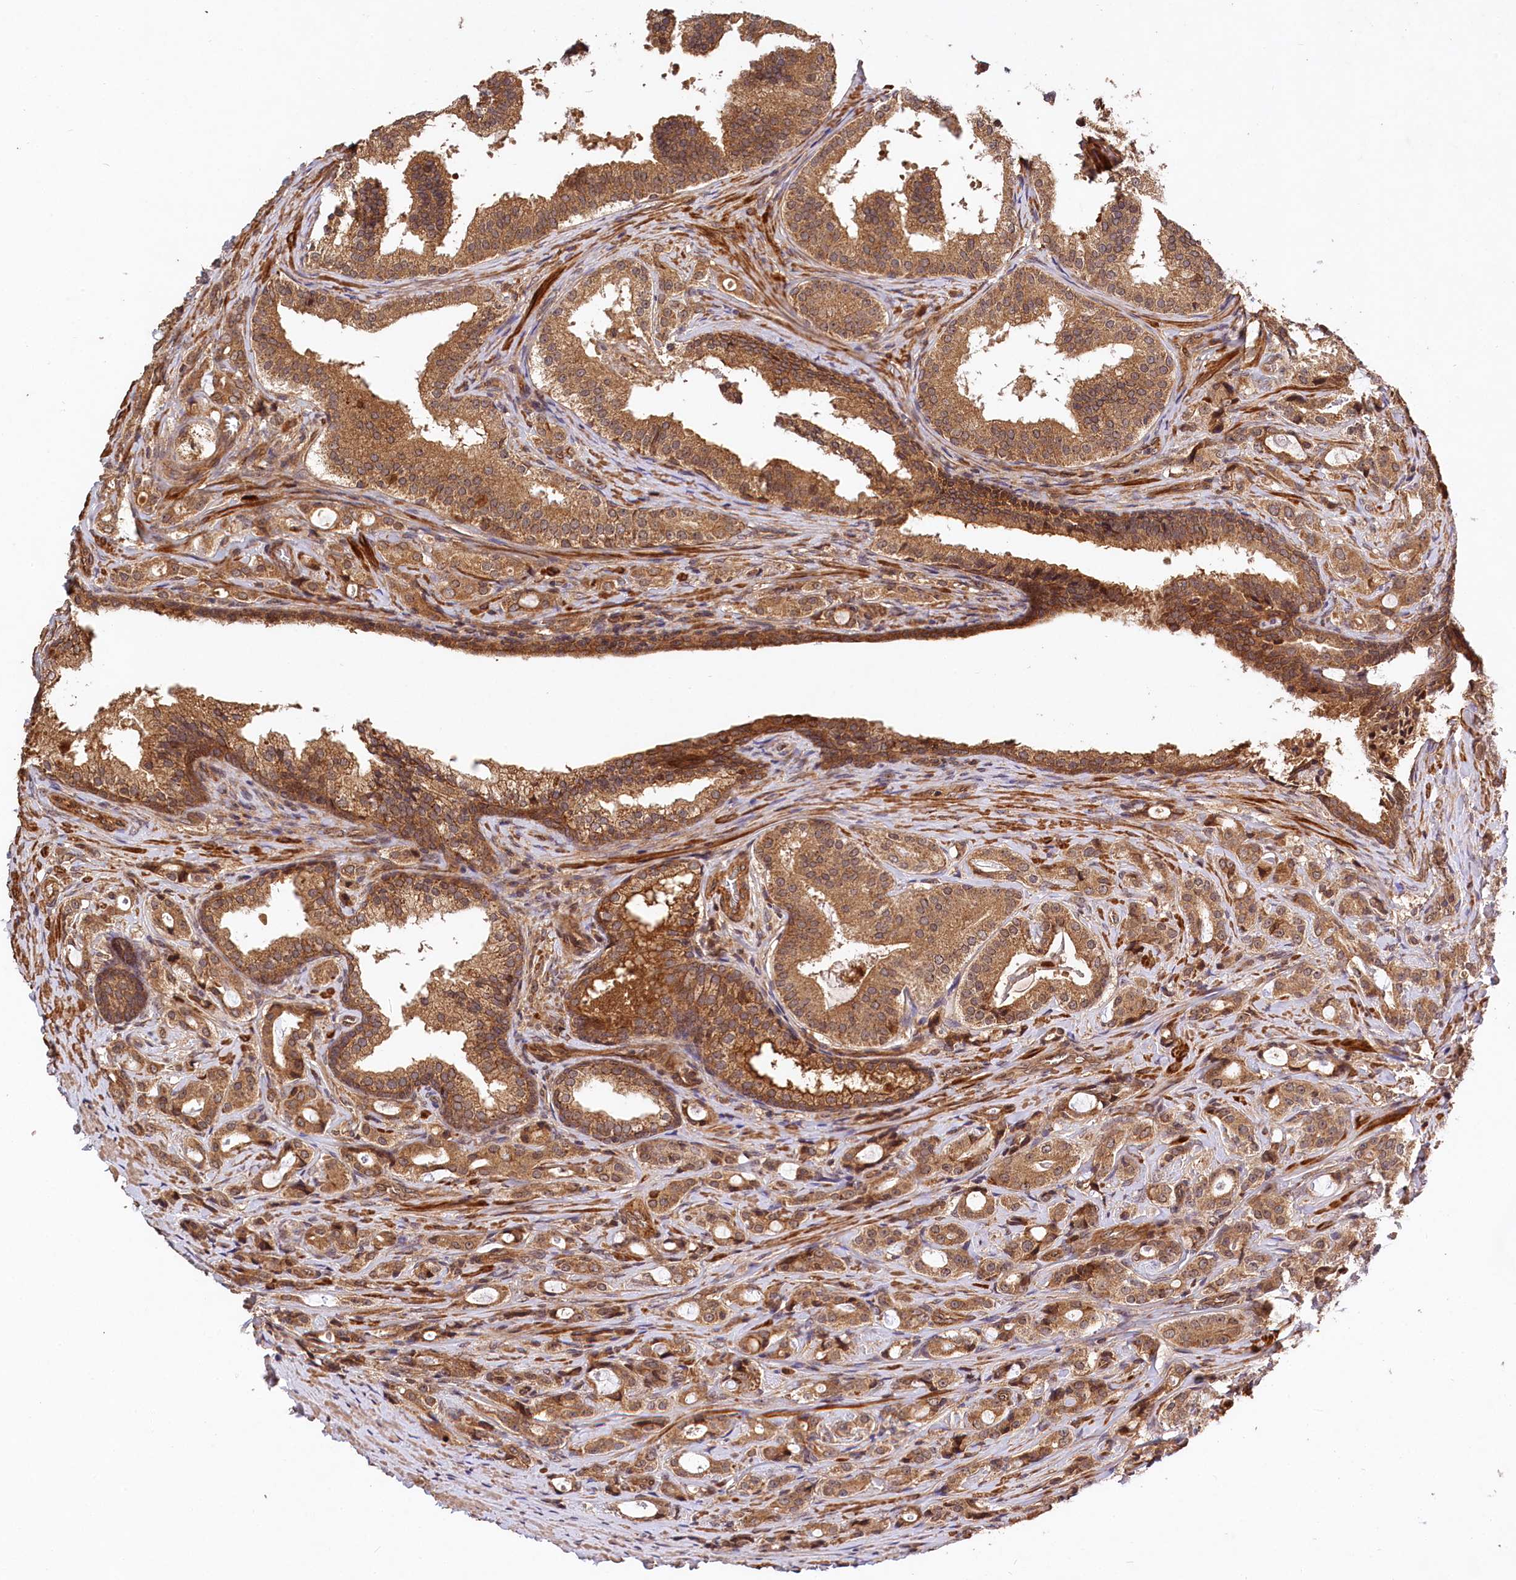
{"staining": {"intensity": "moderate", "quantity": ">75%", "location": "cytoplasmic/membranous"}, "tissue": "prostate cancer", "cell_type": "Tumor cells", "image_type": "cancer", "snomed": [{"axis": "morphology", "description": "Adenocarcinoma, High grade"}, {"axis": "topography", "description": "Prostate"}], "caption": "High-power microscopy captured an immunohistochemistry (IHC) image of prostate cancer (high-grade adenocarcinoma), revealing moderate cytoplasmic/membranous staining in approximately >75% of tumor cells.", "gene": "MCF2L2", "patient": {"sex": "male", "age": 63}}